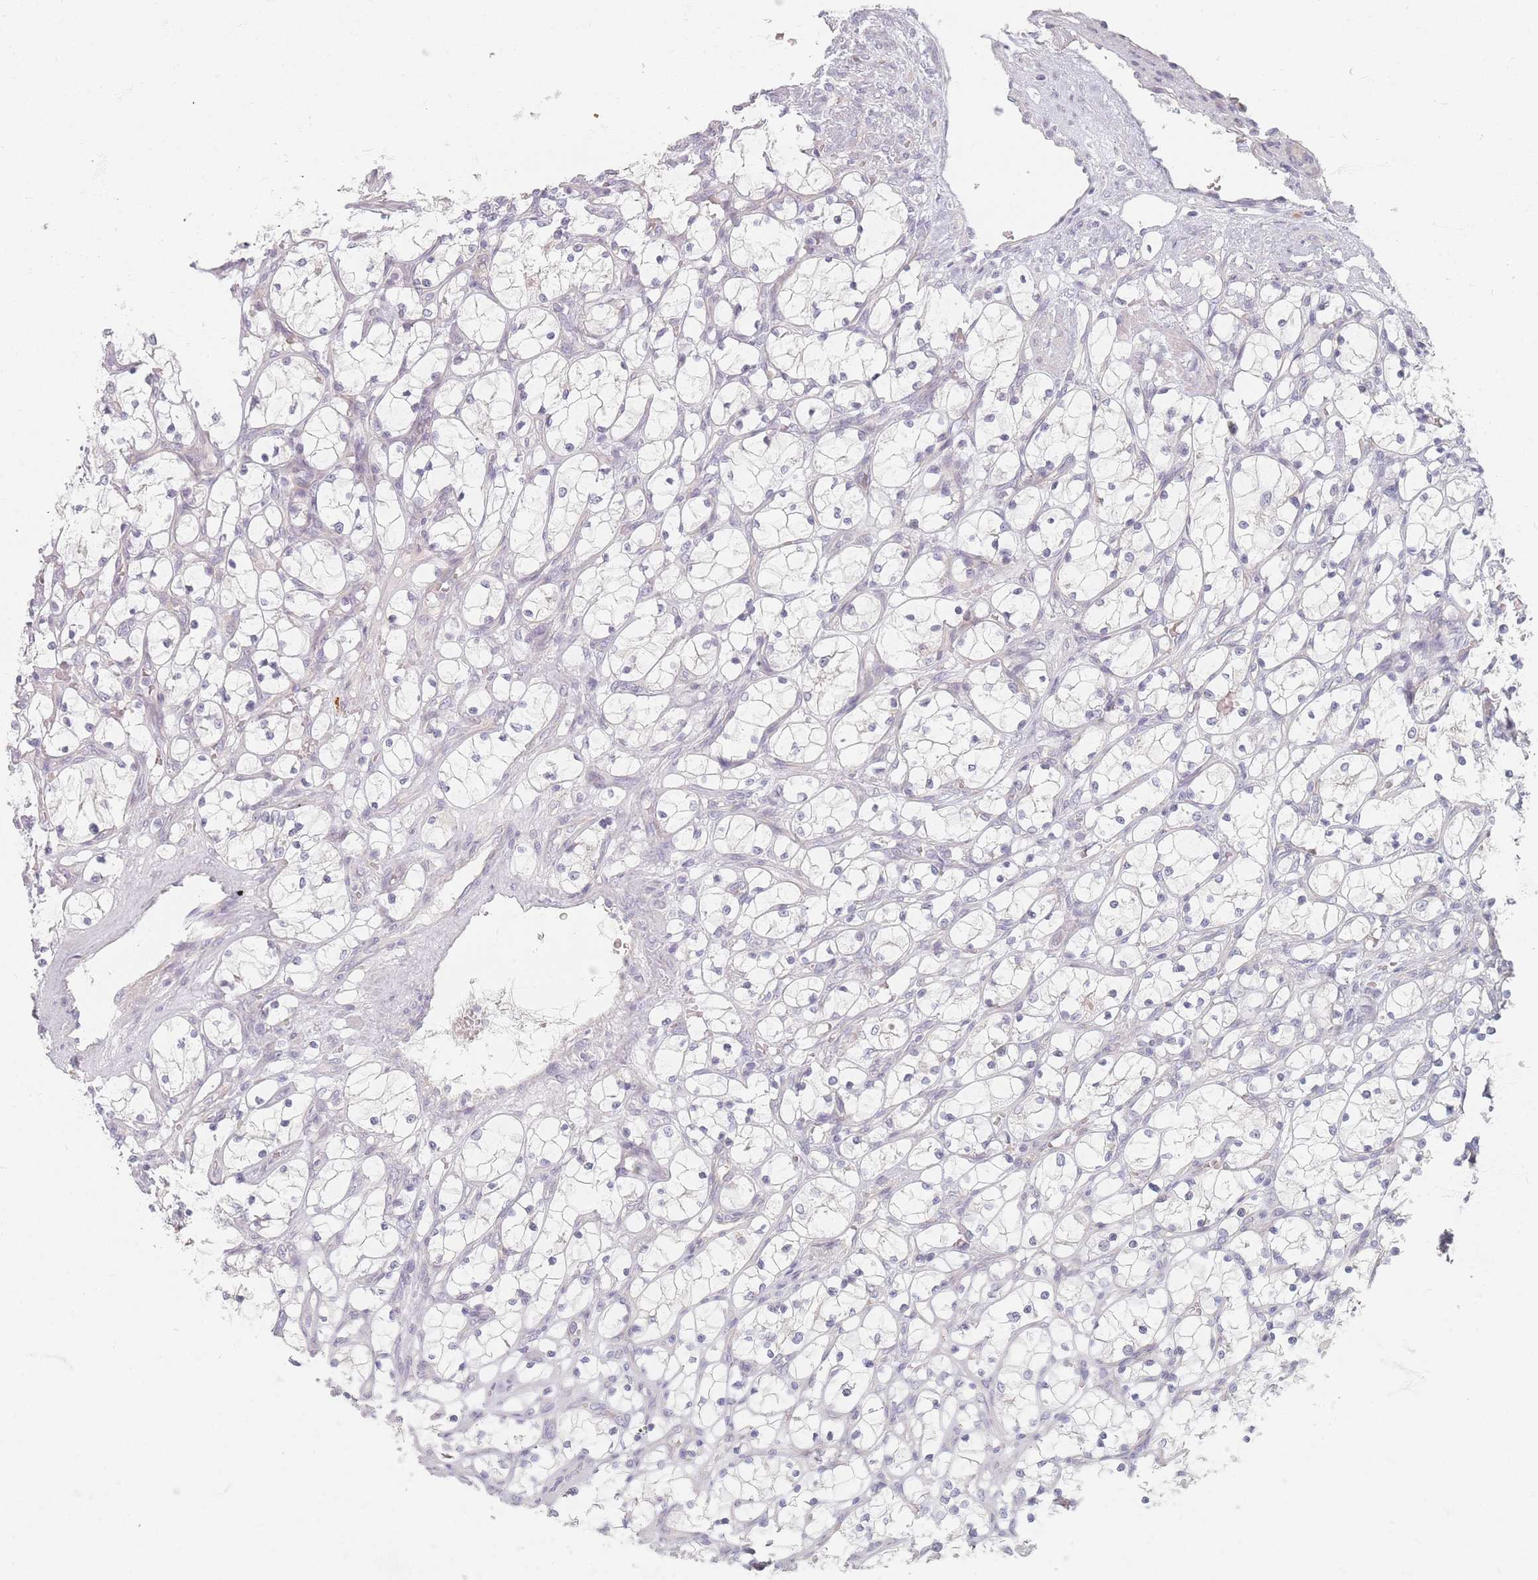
{"staining": {"intensity": "negative", "quantity": "none", "location": "none"}, "tissue": "renal cancer", "cell_type": "Tumor cells", "image_type": "cancer", "snomed": [{"axis": "morphology", "description": "Adenocarcinoma, NOS"}, {"axis": "topography", "description": "Kidney"}], "caption": "Renal cancer was stained to show a protein in brown. There is no significant positivity in tumor cells.", "gene": "TMOD1", "patient": {"sex": "female", "age": 69}}